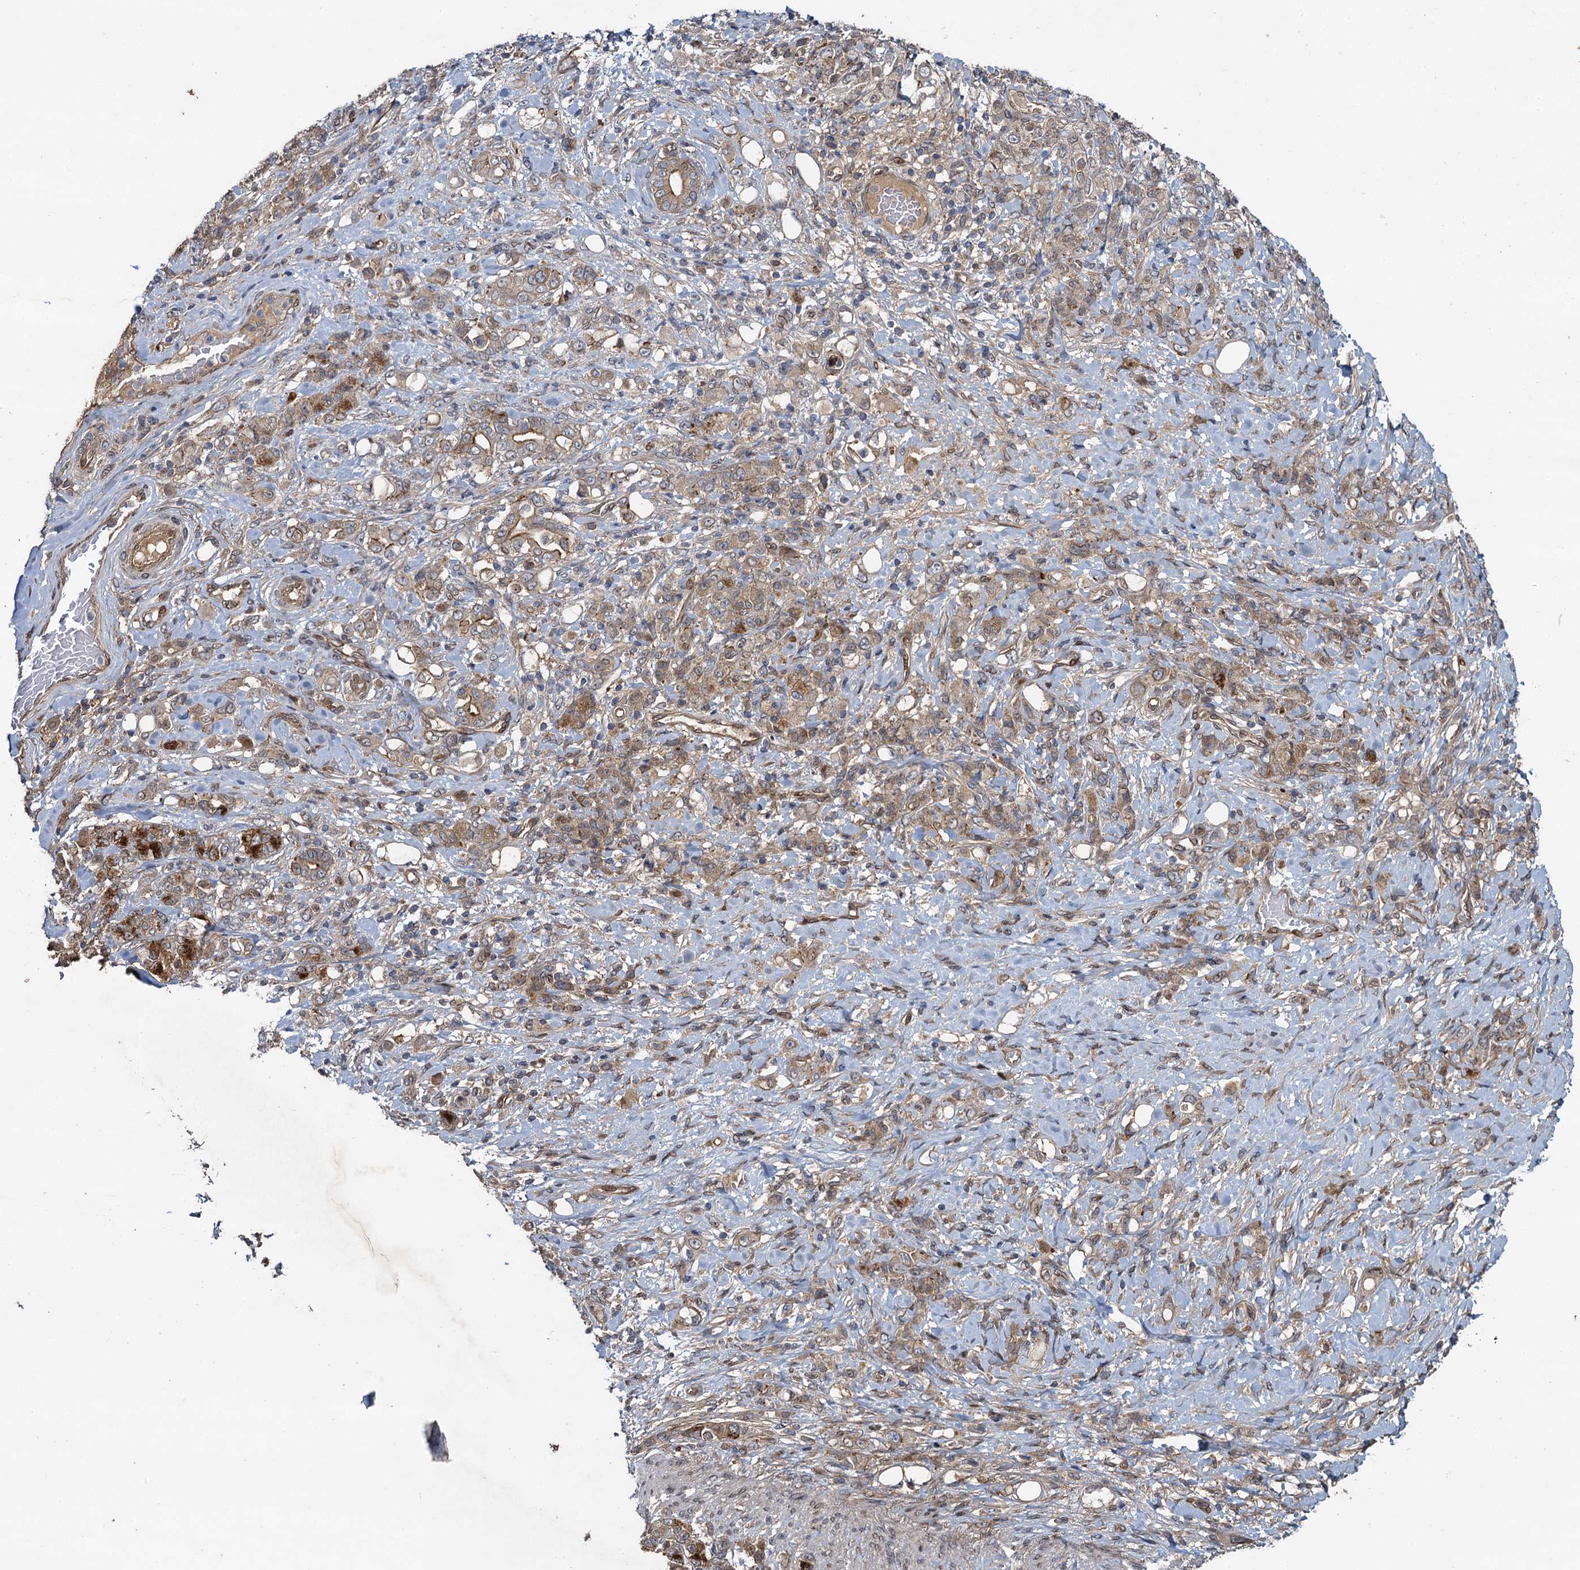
{"staining": {"intensity": "moderate", "quantity": ">75%", "location": "cytoplasmic/membranous"}, "tissue": "stomach cancer", "cell_type": "Tumor cells", "image_type": "cancer", "snomed": [{"axis": "morphology", "description": "Adenocarcinoma, NOS"}, {"axis": "topography", "description": "Stomach"}], "caption": "Immunohistochemical staining of human stomach cancer exhibits medium levels of moderate cytoplasmic/membranous staining in about >75% of tumor cells.", "gene": "RHOBTB1", "patient": {"sex": "female", "age": 79}}